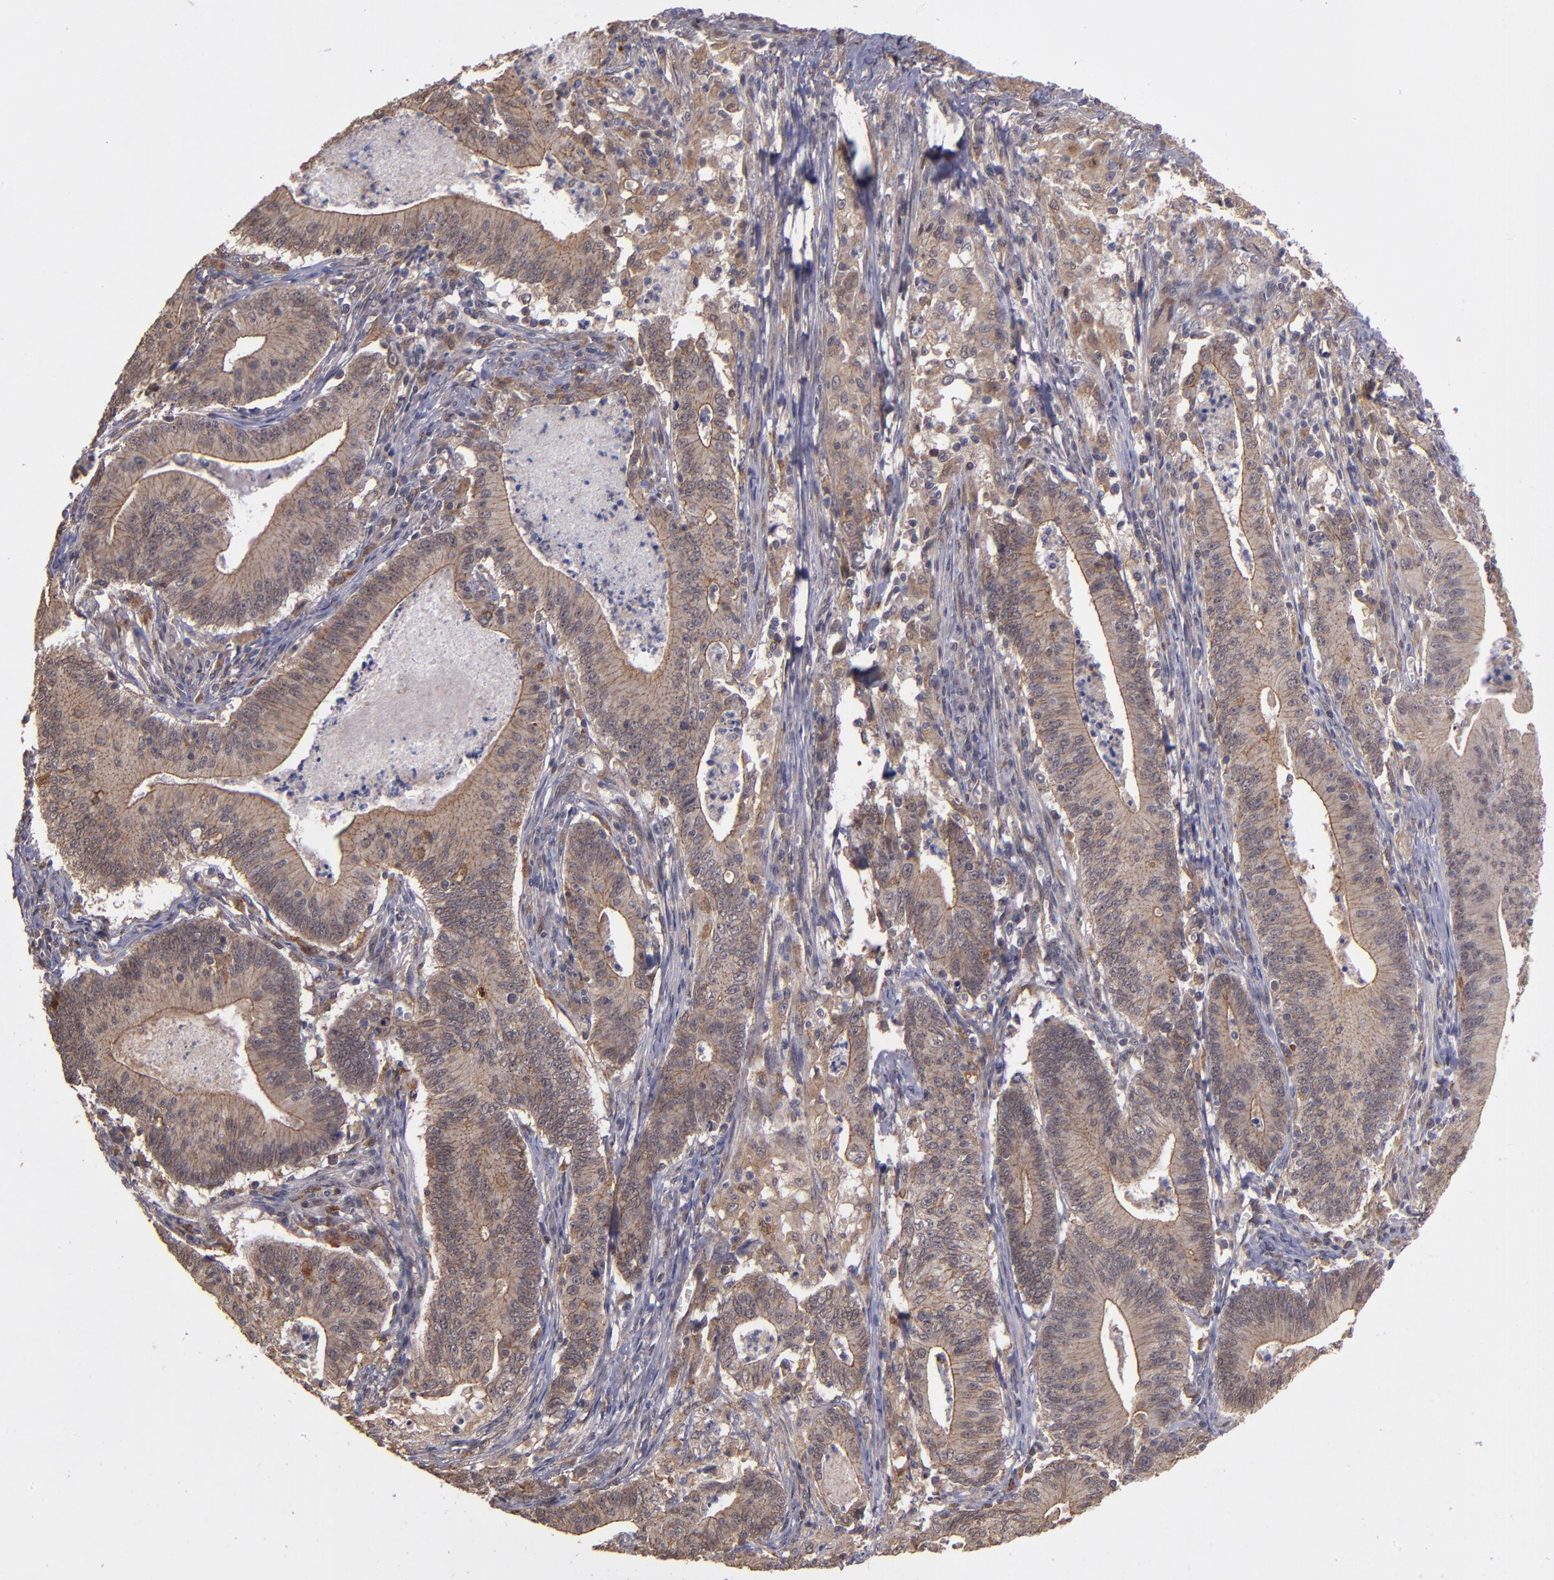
{"staining": {"intensity": "moderate", "quantity": ">75%", "location": "cytoplasmic/membranous"}, "tissue": "stomach cancer", "cell_type": "Tumor cells", "image_type": "cancer", "snomed": [{"axis": "morphology", "description": "Adenocarcinoma, NOS"}, {"axis": "topography", "description": "Stomach, lower"}], "caption": "Stomach adenocarcinoma tissue exhibits moderate cytoplasmic/membranous expression in approximately >75% of tumor cells", "gene": "SIPA1L1", "patient": {"sex": "female", "age": 86}}